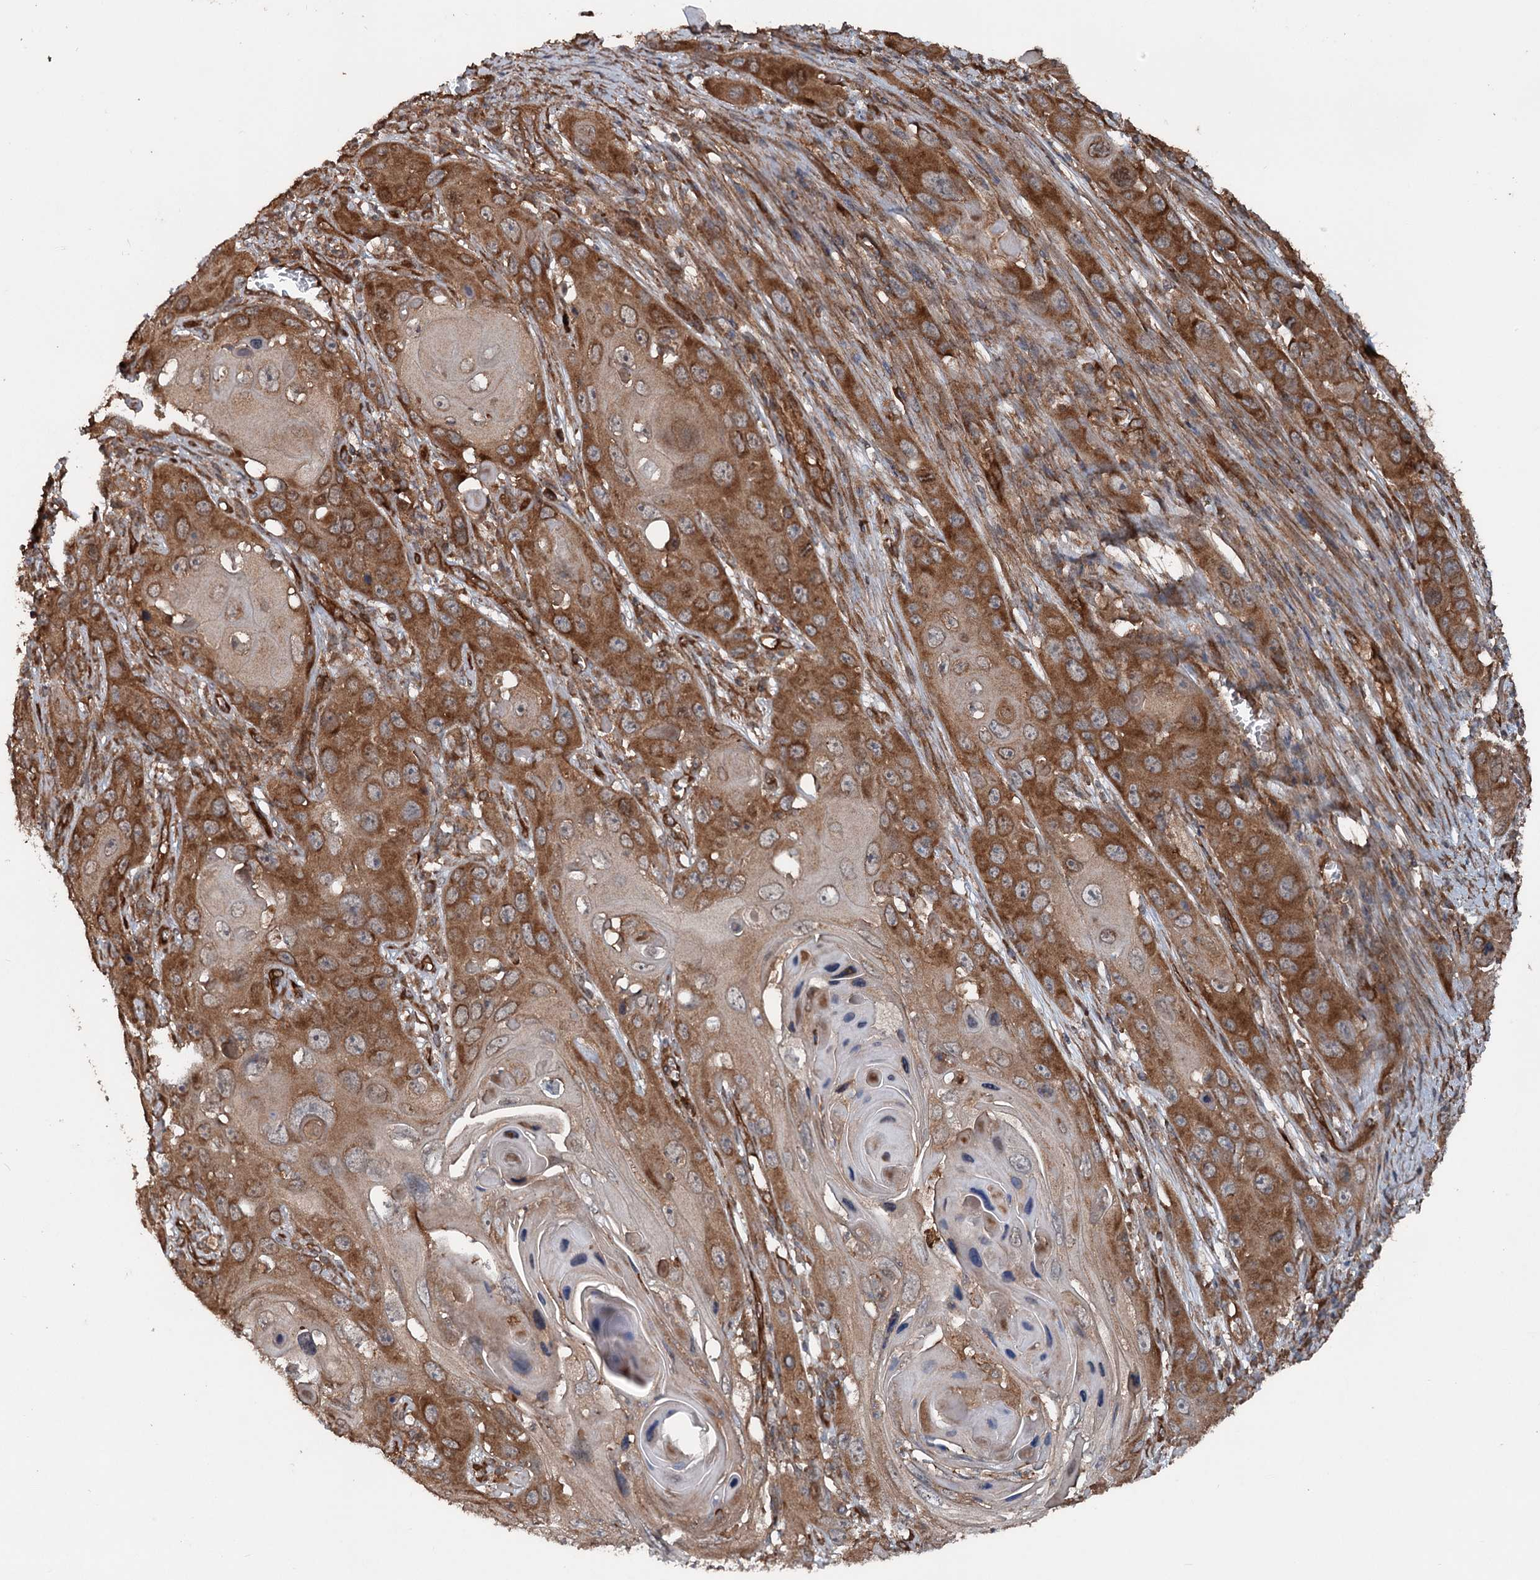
{"staining": {"intensity": "moderate", "quantity": ">75%", "location": "cytoplasmic/membranous"}, "tissue": "skin cancer", "cell_type": "Tumor cells", "image_type": "cancer", "snomed": [{"axis": "morphology", "description": "Squamous cell carcinoma, NOS"}, {"axis": "topography", "description": "Skin"}], "caption": "Skin cancer (squamous cell carcinoma) stained with DAB (3,3'-diaminobenzidine) immunohistochemistry displays medium levels of moderate cytoplasmic/membranous positivity in about >75% of tumor cells. (Stains: DAB in brown, nuclei in blue, Microscopy: brightfield microscopy at high magnification).", "gene": "RNF214", "patient": {"sex": "male", "age": 55}}